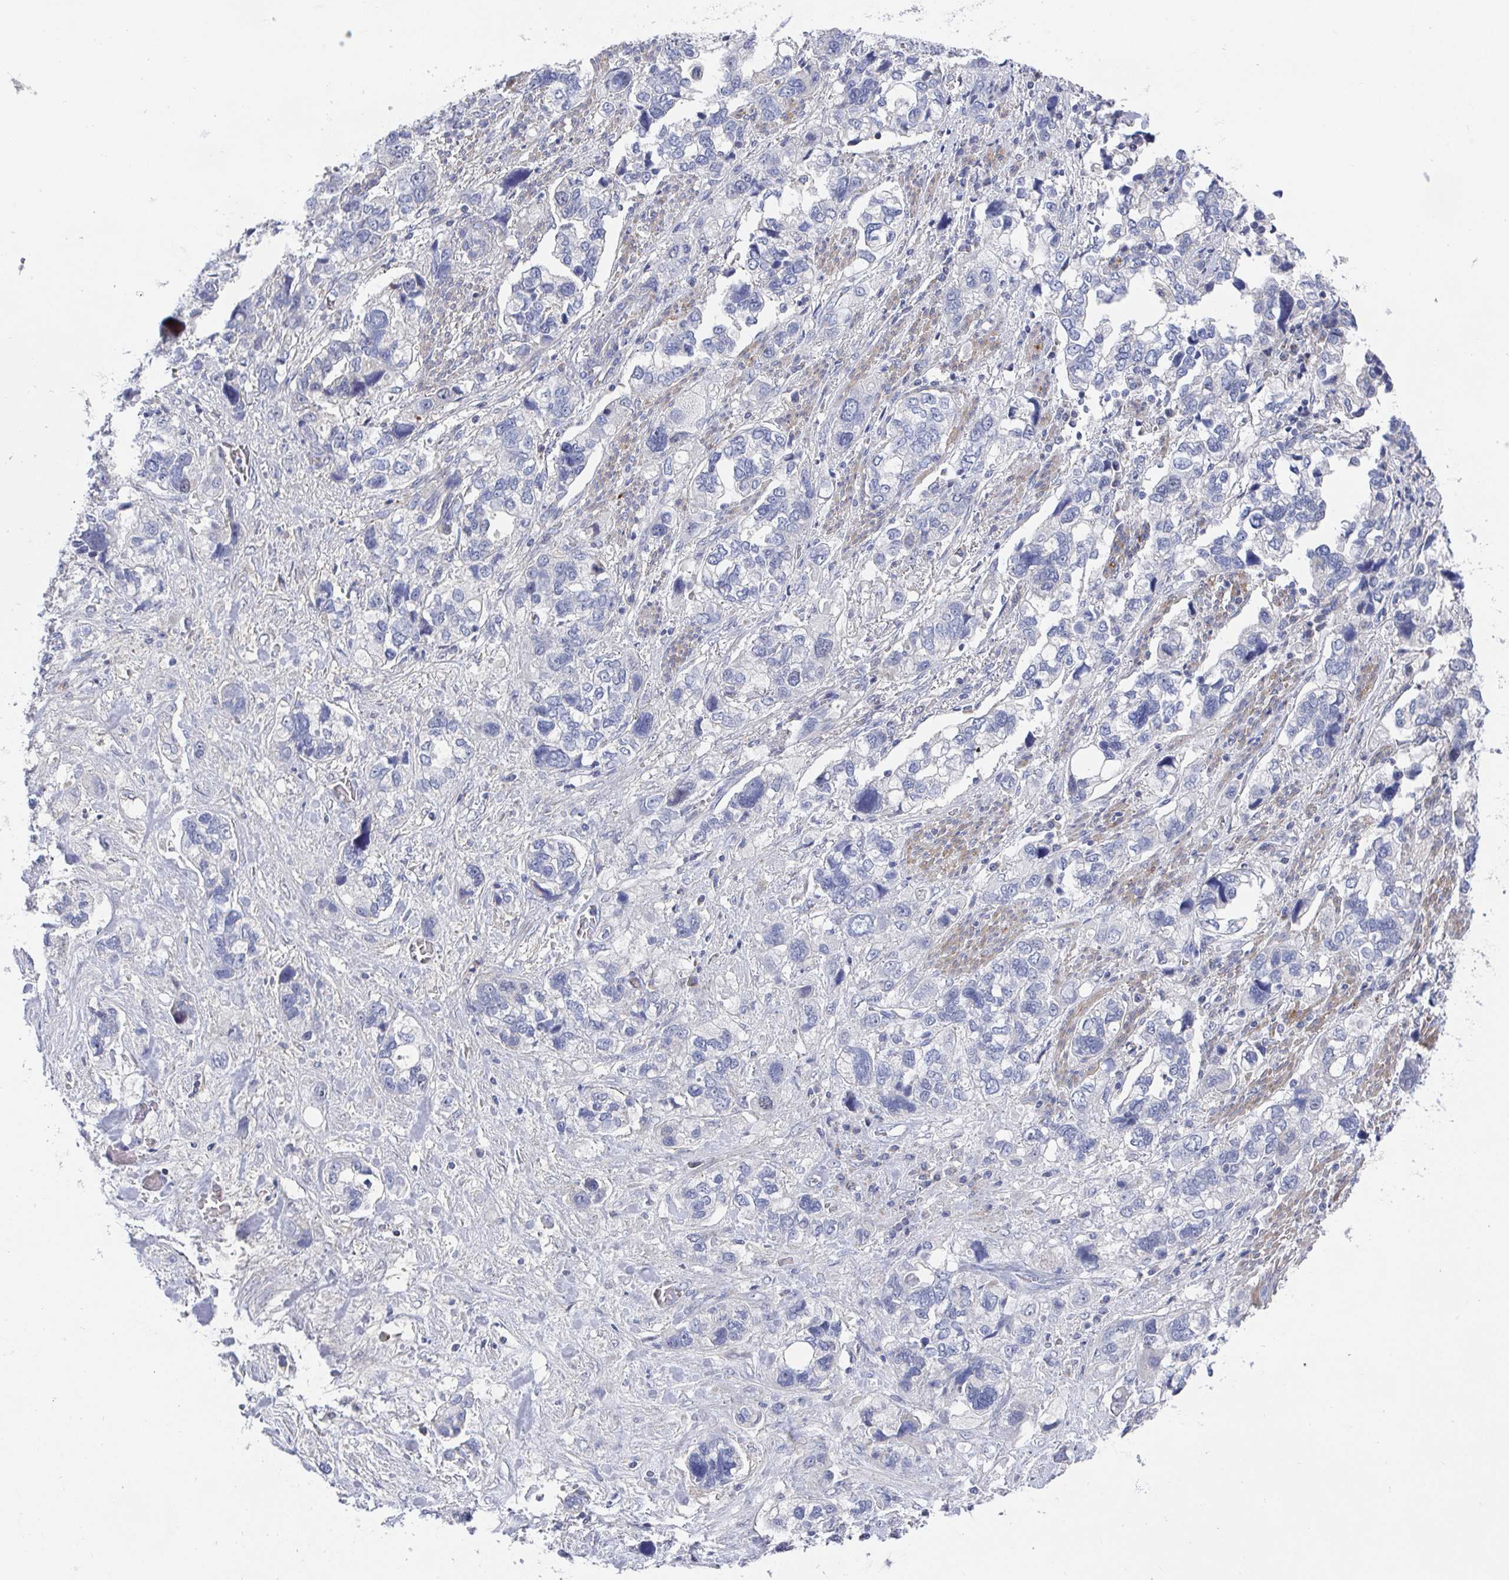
{"staining": {"intensity": "weak", "quantity": "<25%", "location": "nuclear"}, "tissue": "stomach cancer", "cell_type": "Tumor cells", "image_type": "cancer", "snomed": [{"axis": "morphology", "description": "Adenocarcinoma, NOS"}, {"axis": "topography", "description": "Stomach, upper"}], "caption": "A high-resolution photomicrograph shows IHC staining of stomach cancer (adenocarcinoma), which reveals no significant expression in tumor cells.", "gene": "ATP5F1C", "patient": {"sex": "female", "age": 81}}